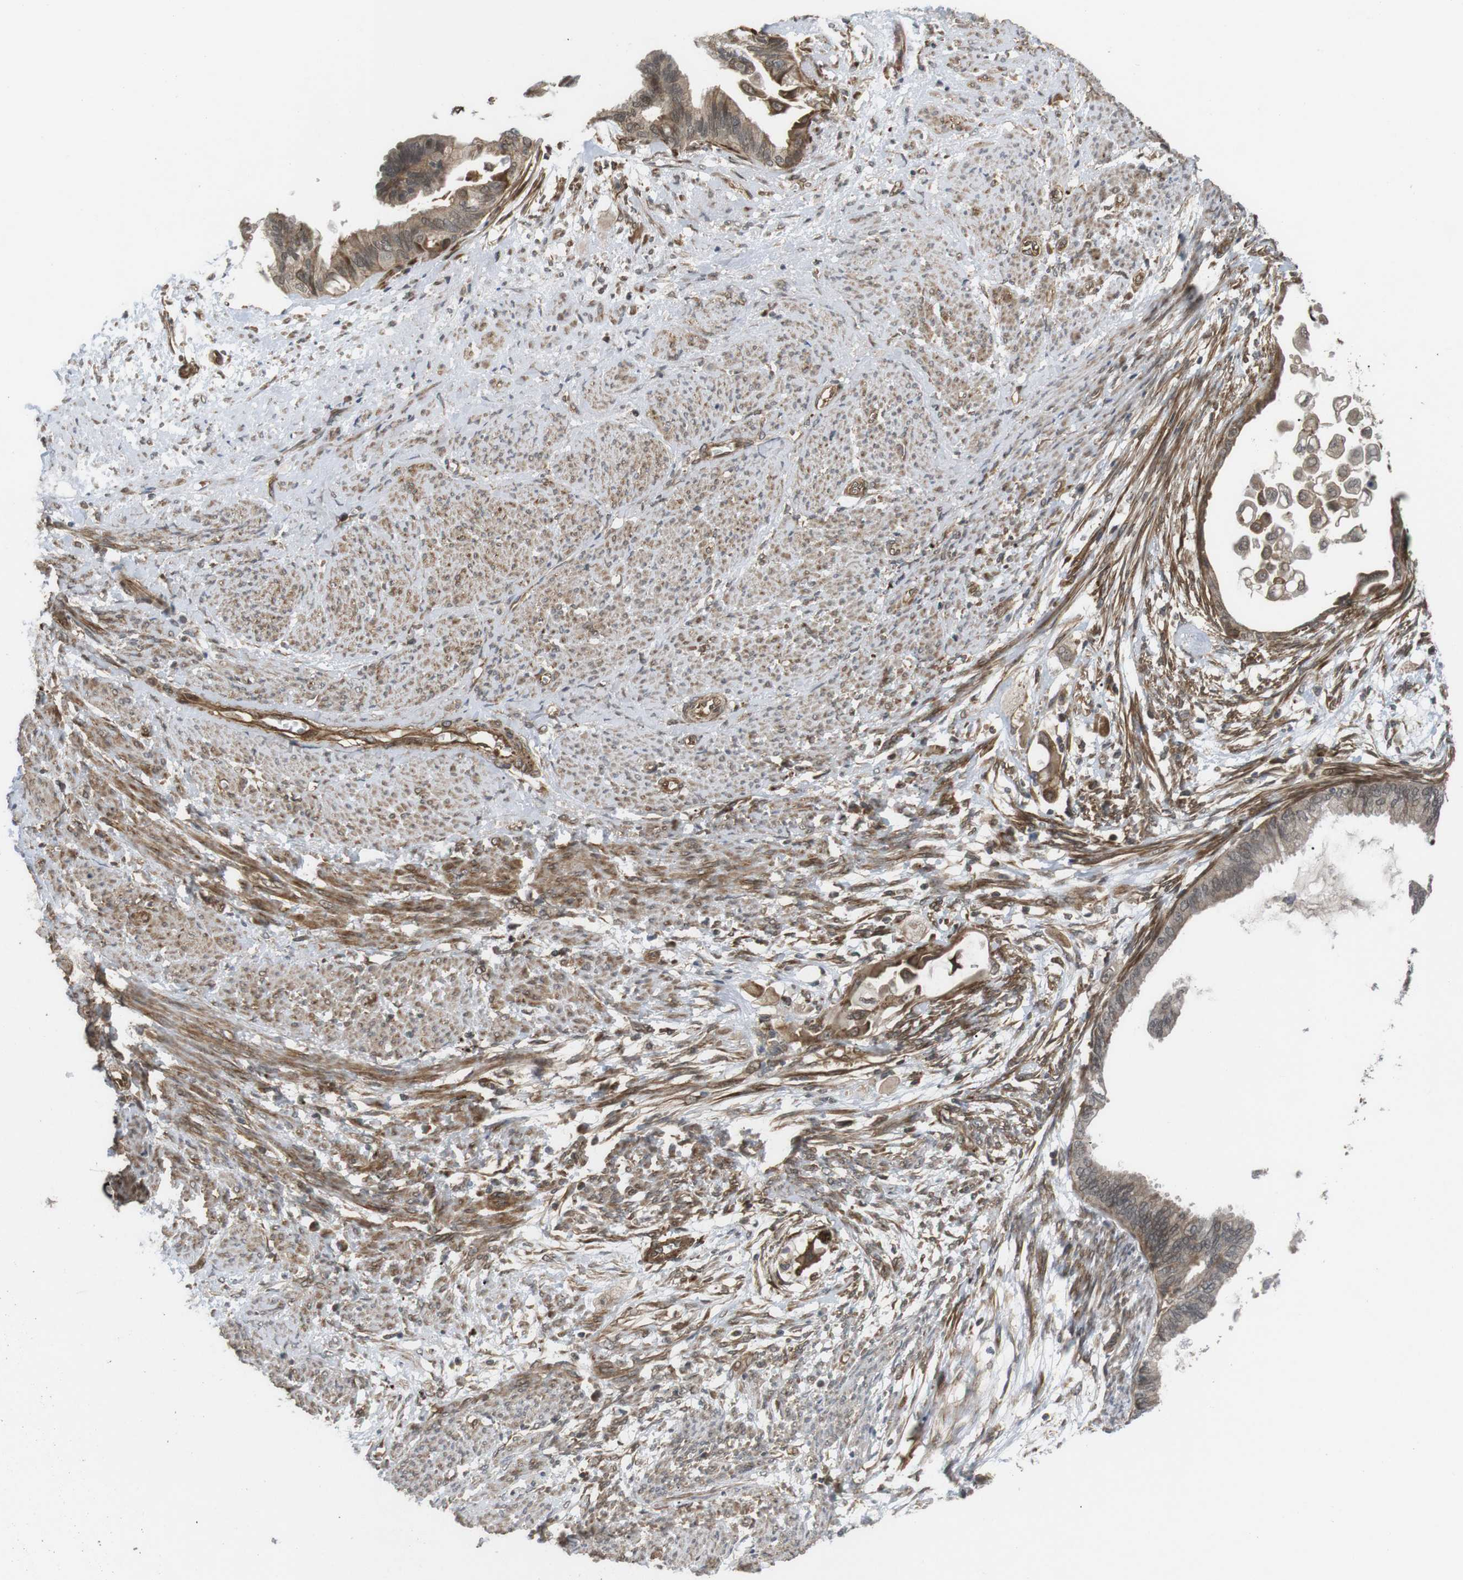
{"staining": {"intensity": "weak", "quantity": ">75%", "location": "cytoplasmic/membranous"}, "tissue": "cervical cancer", "cell_type": "Tumor cells", "image_type": "cancer", "snomed": [{"axis": "morphology", "description": "Normal tissue, NOS"}, {"axis": "morphology", "description": "Adenocarcinoma, NOS"}, {"axis": "topography", "description": "Cervix"}, {"axis": "topography", "description": "Endometrium"}], "caption": "This is a histology image of immunohistochemistry (IHC) staining of cervical cancer (adenocarcinoma), which shows weak staining in the cytoplasmic/membranous of tumor cells.", "gene": "KANK2", "patient": {"sex": "female", "age": 86}}